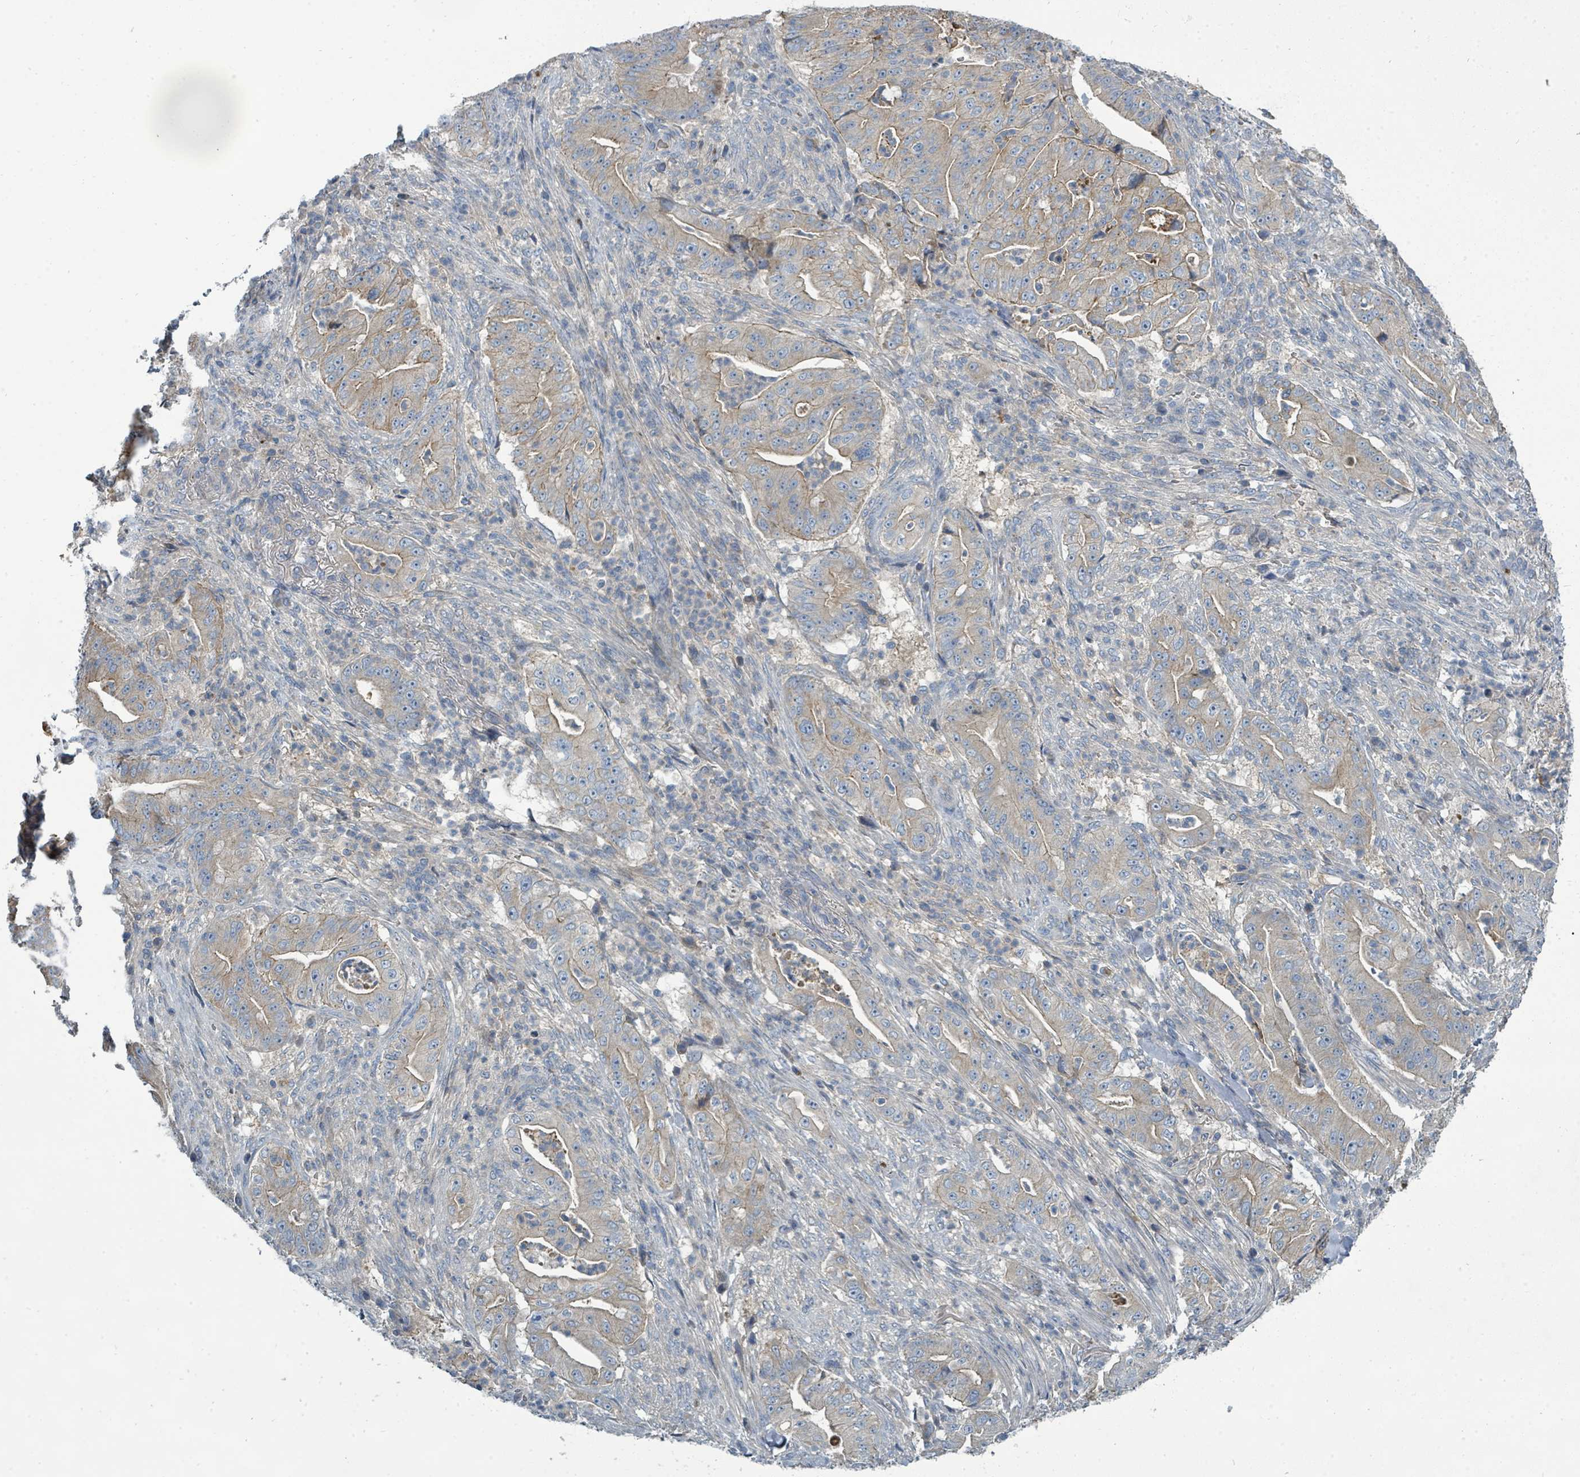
{"staining": {"intensity": "weak", "quantity": "25%-75%", "location": "cytoplasmic/membranous"}, "tissue": "pancreatic cancer", "cell_type": "Tumor cells", "image_type": "cancer", "snomed": [{"axis": "morphology", "description": "Adenocarcinoma, NOS"}, {"axis": "topography", "description": "Pancreas"}], "caption": "Protein analysis of pancreatic cancer (adenocarcinoma) tissue exhibits weak cytoplasmic/membranous staining in about 25%-75% of tumor cells.", "gene": "SLC25A23", "patient": {"sex": "male", "age": 71}}